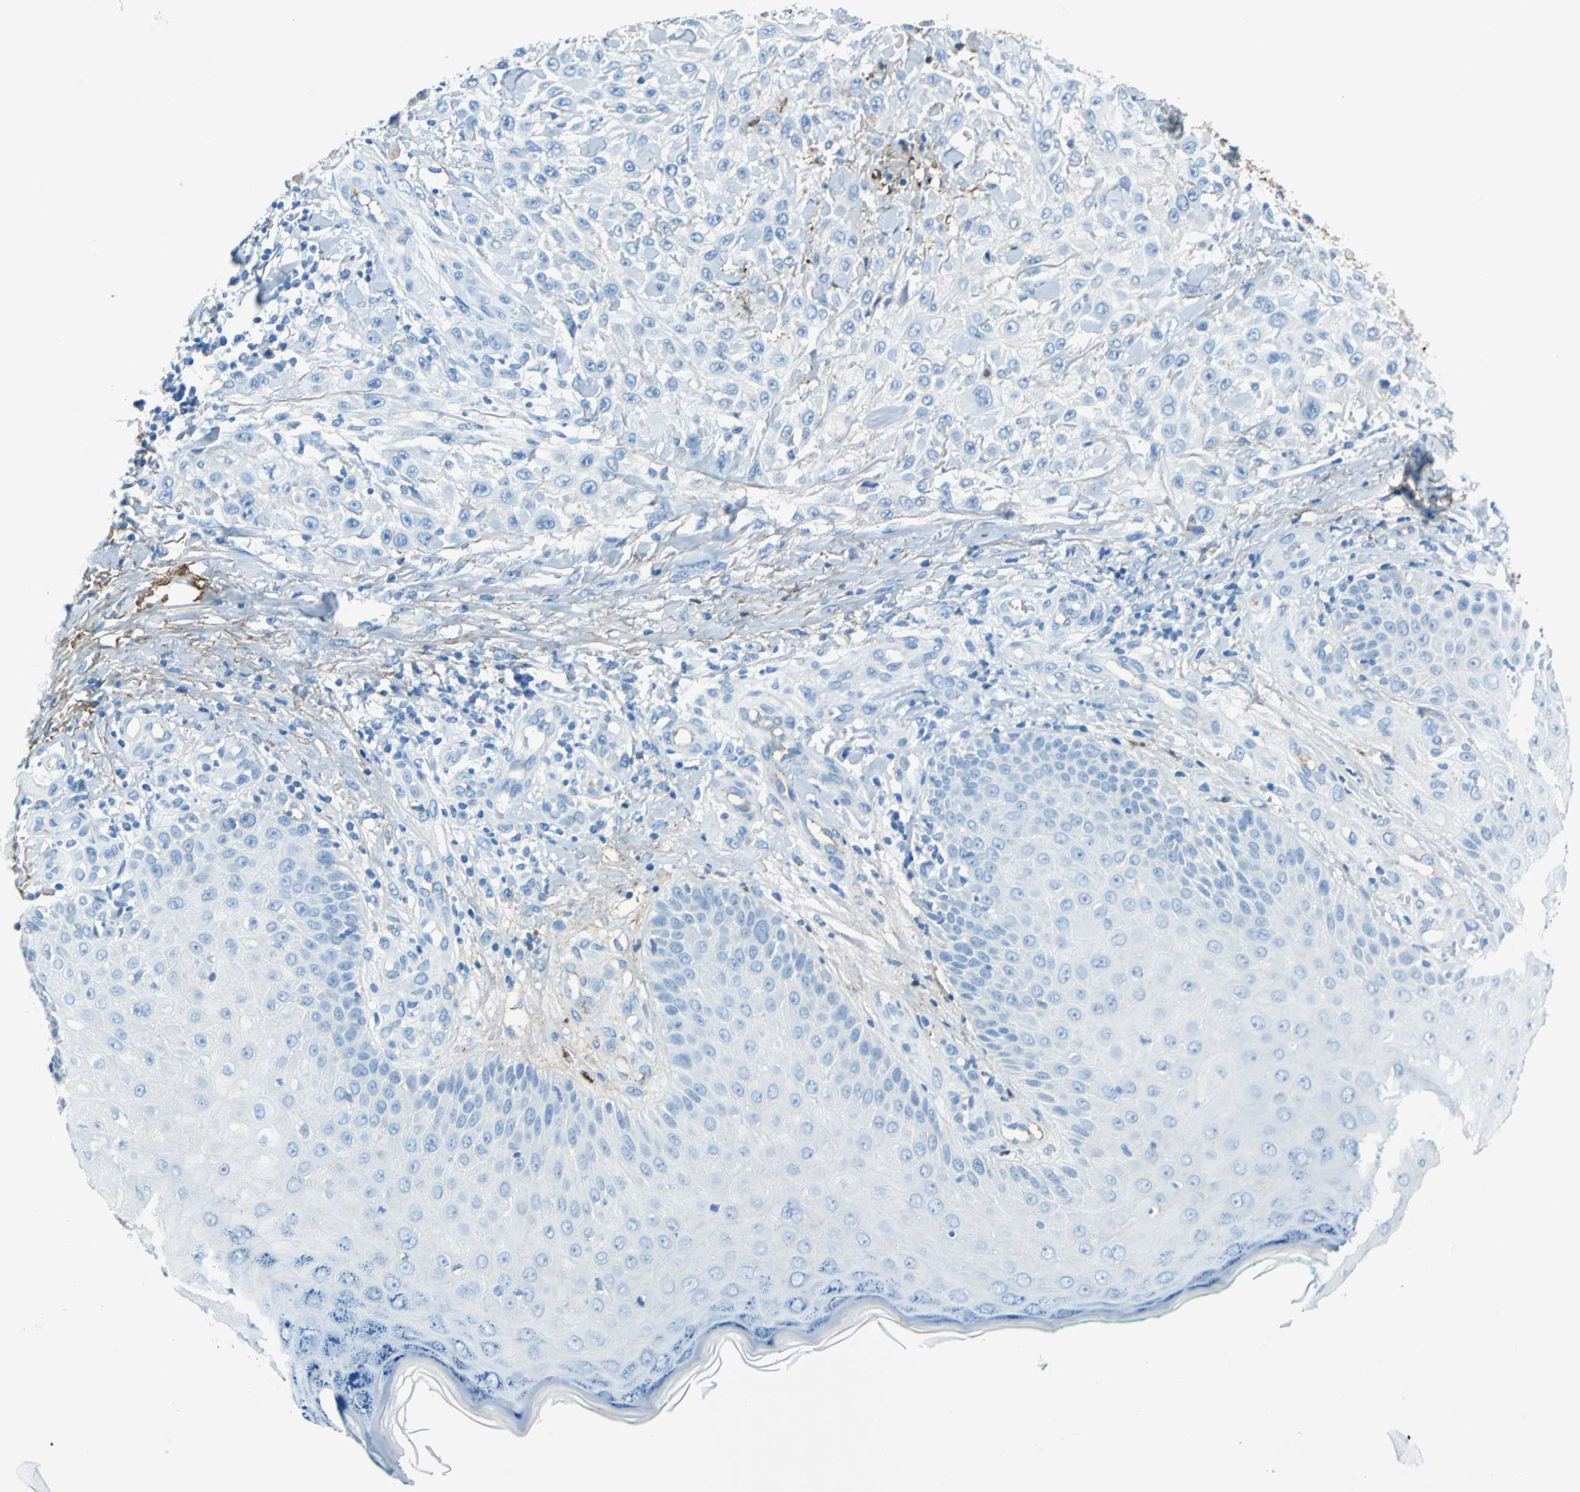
{"staining": {"intensity": "negative", "quantity": "none", "location": "none"}, "tissue": "skin cancer", "cell_type": "Tumor cells", "image_type": "cancer", "snomed": [{"axis": "morphology", "description": "Squamous cell carcinoma, NOS"}, {"axis": "topography", "description": "Skin"}], "caption": "Skin squamous cell carcinoma stained for a protein using immunohistochemistry (IHC) reveals no positivity tumor cells.", "gene": "ALB", "patient": {"sex": "female", "age": 42}}